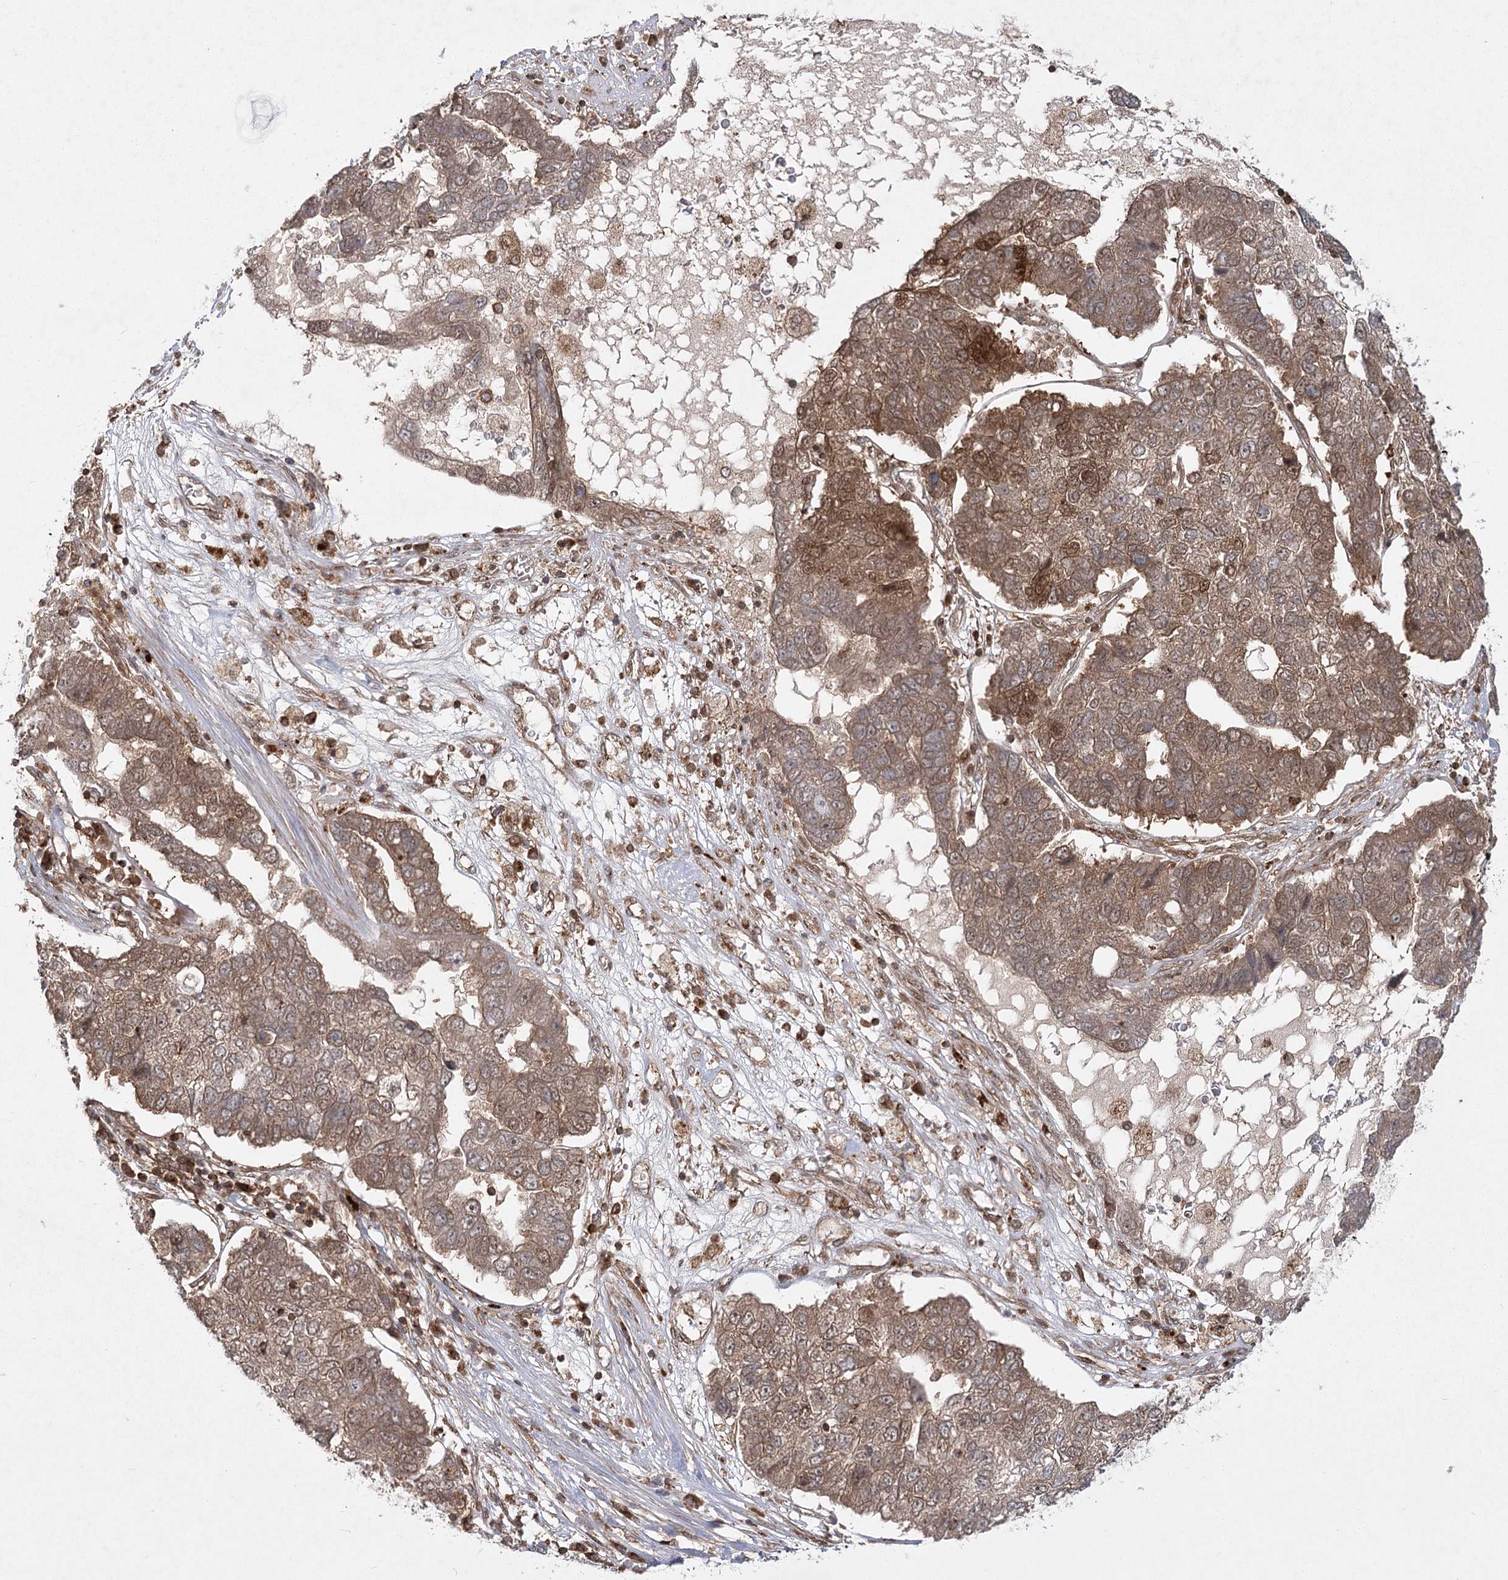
{"staining": {"intensity": "moderate", "quantity": ">75%", "location": "cytoplasmic/membranous"}, "tissue": "pancreatic cancer", "cell_type": "Tumor cells", "image_type": "cancer", "snomed": [{"axis": "morphology", "description": "Adenocarcinoma, NOS"}, {"axis": "topography", "description": "Pancreas"}], "caption": "Protein expression analysis of human pancreatic cancer (adenocarcinoma) reveals moderate cytoplasmic/membranous expression in approximately >75% of tumor cells.", "gene": "MDFIC", "patient": {"sex": "female", "age": 61}}